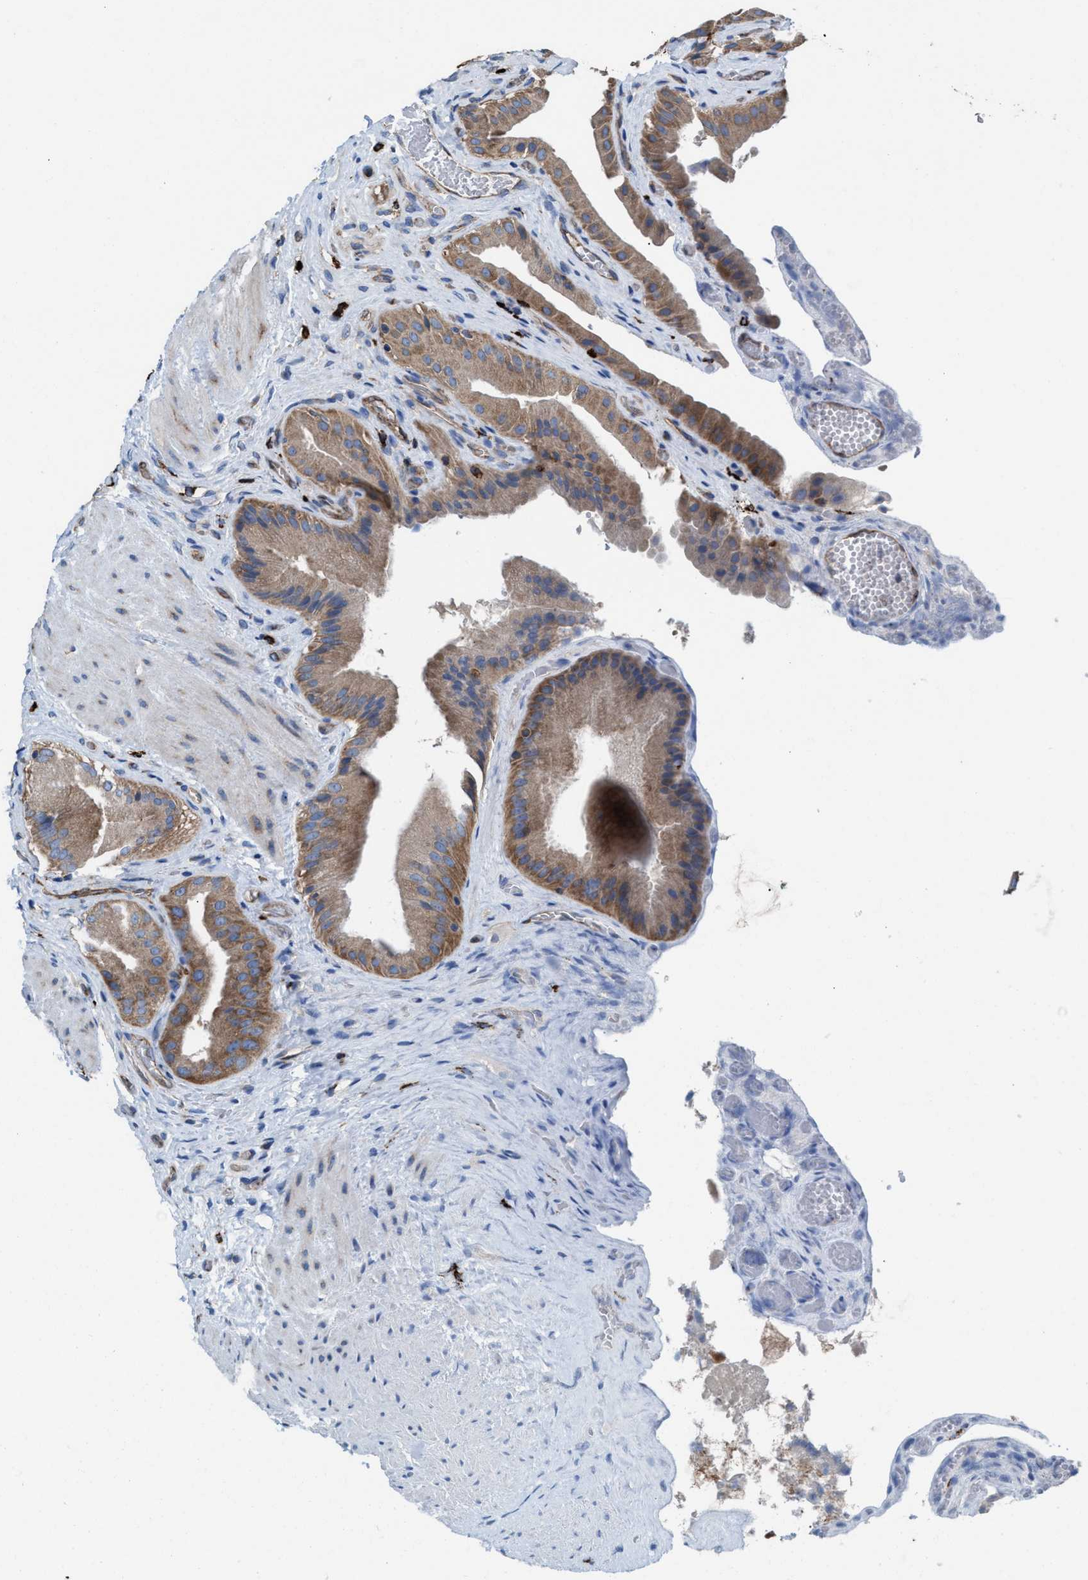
{"staining": {"intensity": "moderate", "quantity": ">75%", "location": "cytoplasmic/membranous"}, "tissue": "gallbladder", "cell_type": "Glandular cells", "image_type": "normal", "snomed": [{"axis": "morphology", "description": "Normal tissue, NOS"}, {"axis": "topography", "description": "Gallbladder"}], "caption": "An image showing moderate cytoplasmic/membranous expression in about >75% of glandular cells in benign gallbladder, as visualized by brown immunohistochemical staining.", "gene": "NYAP1", "patient": {"sex": "male", "age": 49}}